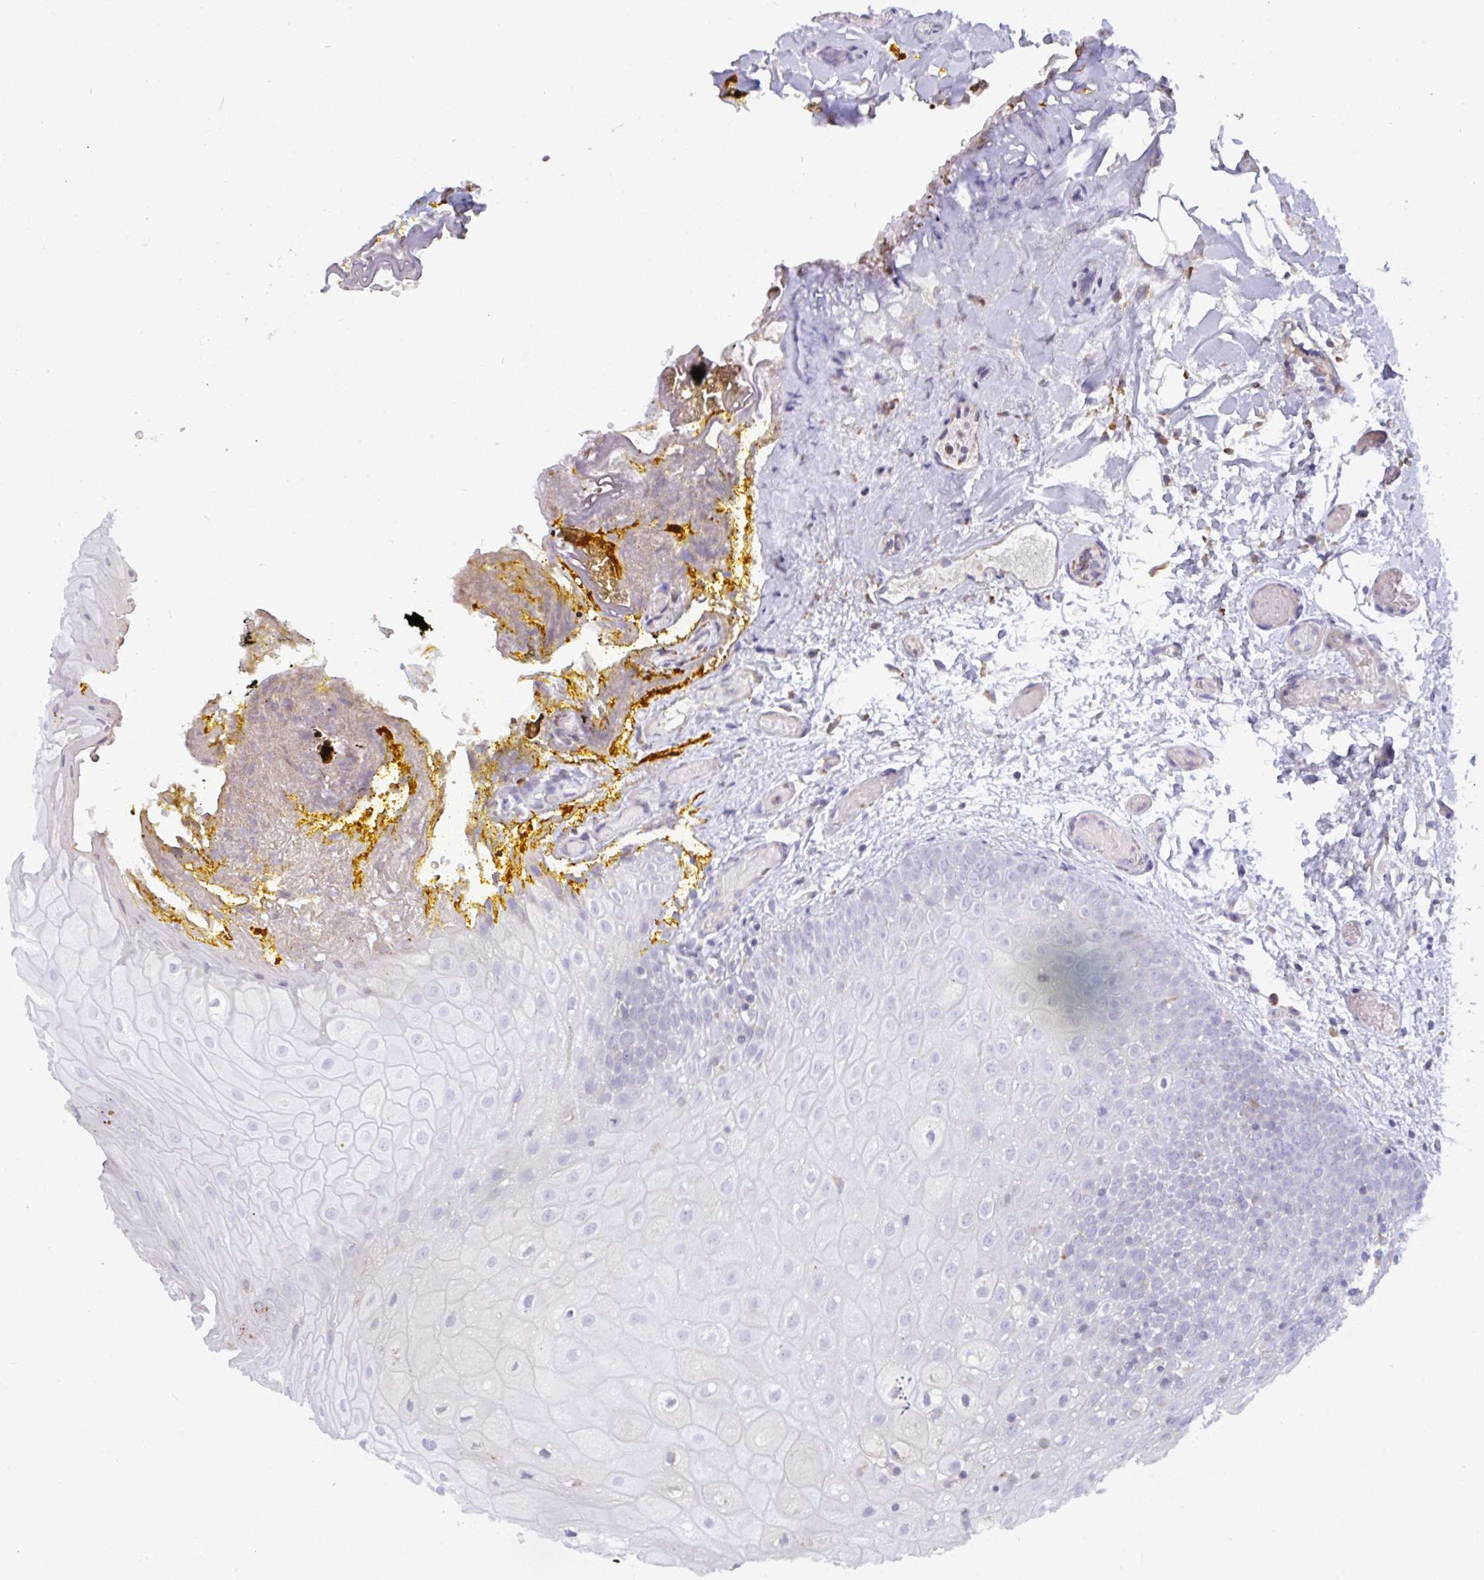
{"staining": {"intensity": "negative", "quantity": "none", "location": "none"}, "tissue": "oral mucosa", "cell_type": "Squamous epithelial cells", "image_type": "normal", "snomed": [{"axis": "morphology", "description": "Normal tissue, NOS"}, {"axis": "morphology", "description": "Squamous cell carcinoma, NOS"}, {"axis": "topography", "description": "Oral tissue"}, {"axis": "topography", "description": "Tounge, NOS"}, {"axis": "topography", "description": "Head-Neck"}], "caption": "High power microscopy photomicrograph of an immunohistochemistry (IHC) micrograph of normal oral mucosa, revealing no significant staining in squamous epithelial cells.", "gene": "MYMK", "patient": {"sex": "male", "age": 76}}